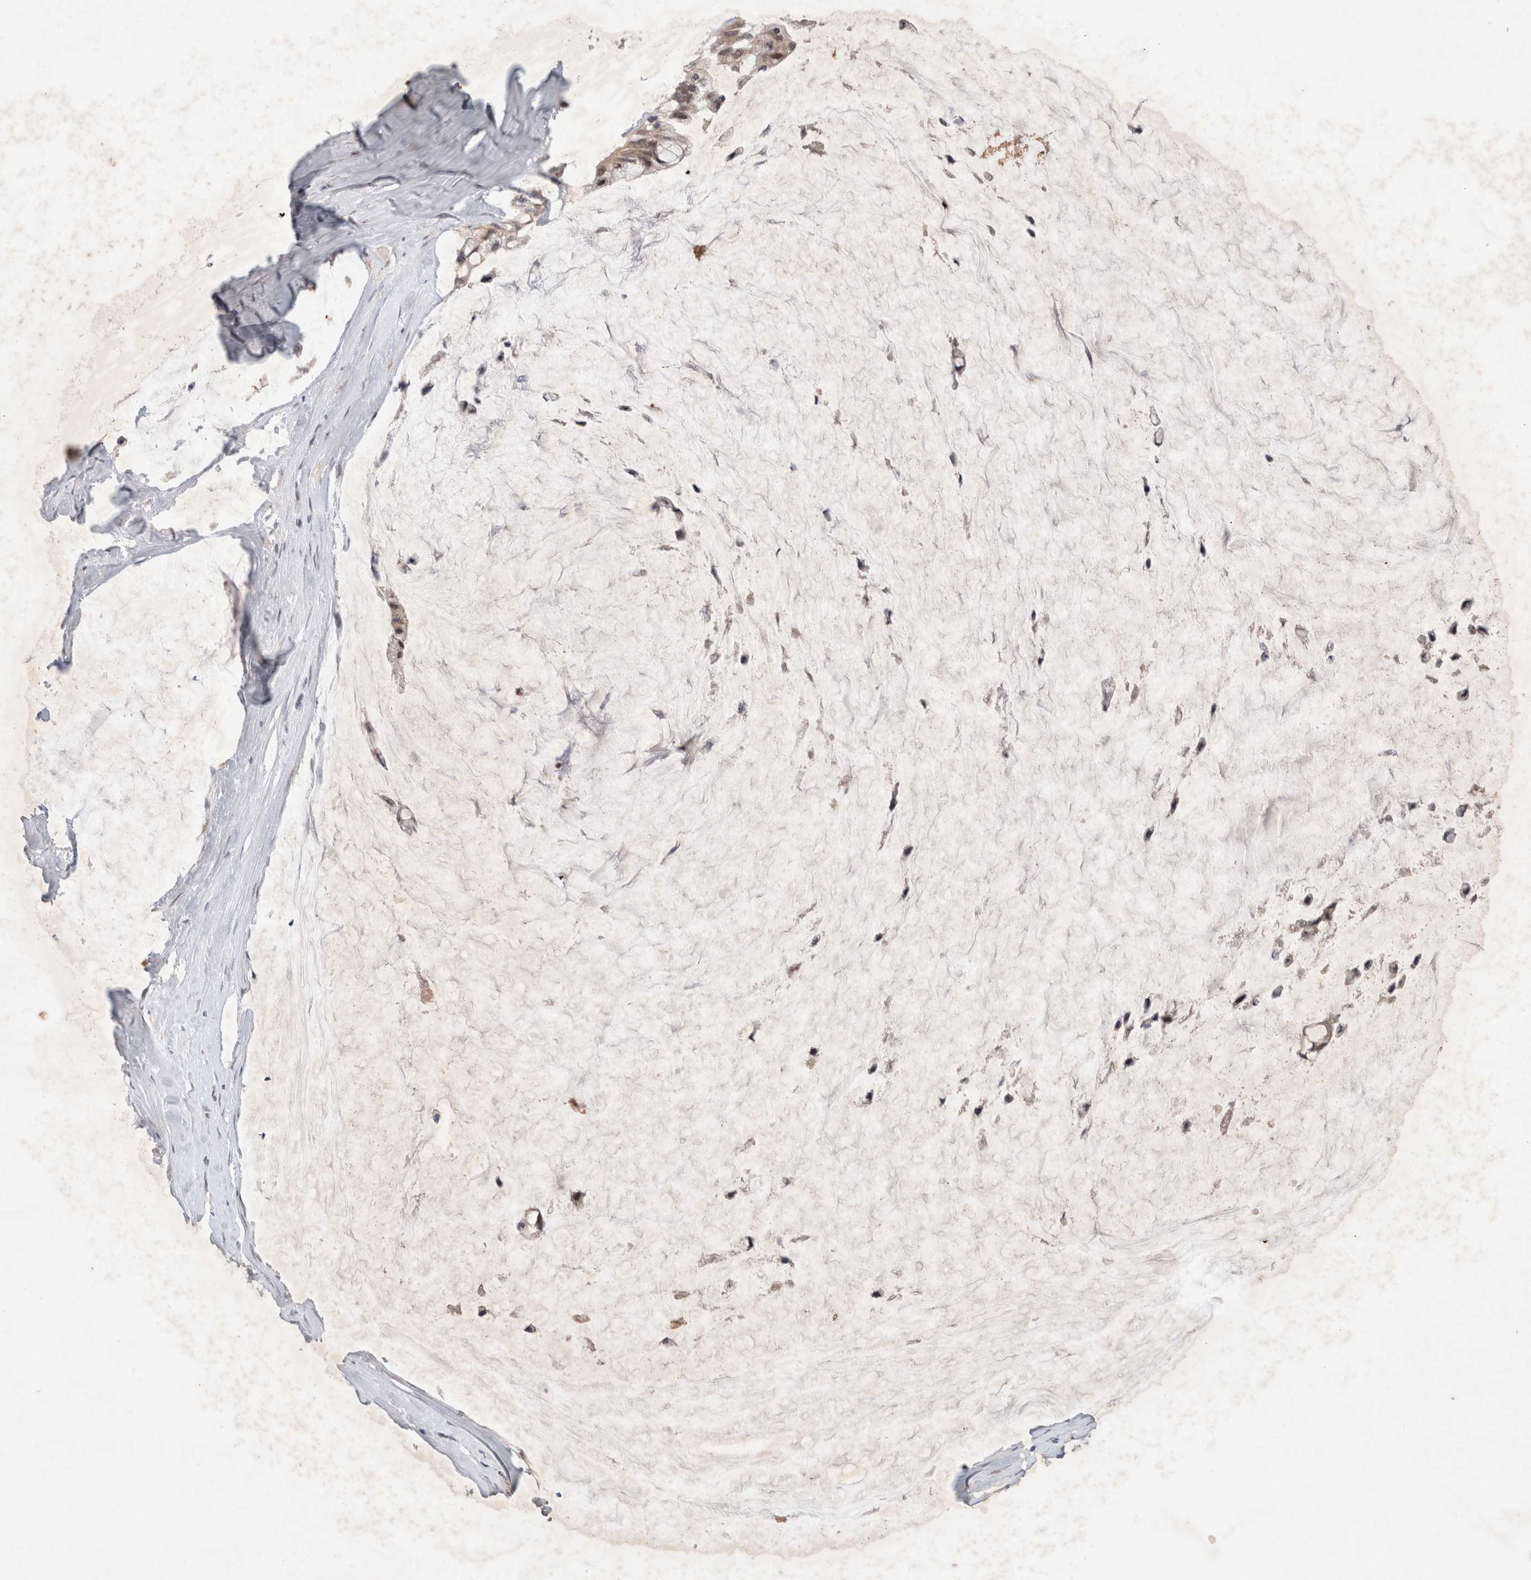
{"staining": {"intensity": "weak", "quantity": "<25%", "location": "cytoplasmic/membranous"}, "tissue": "ovarian cancer", "cell_type": "Tumor cells", "image_type": "cancer", "snomed": [{"axis": "morphology", "description": "Cystadenocarcinoma, mucinous, NOS"}, {"axis": "topography", "description": "Ovary"}], "caption": "Histopathology image shows no significant protein staining in tumor cells of ovarian mucinous cystadenocarcinoma.", "gene": "RASAL2", "patient": {"sex": "female", "age": 39}}